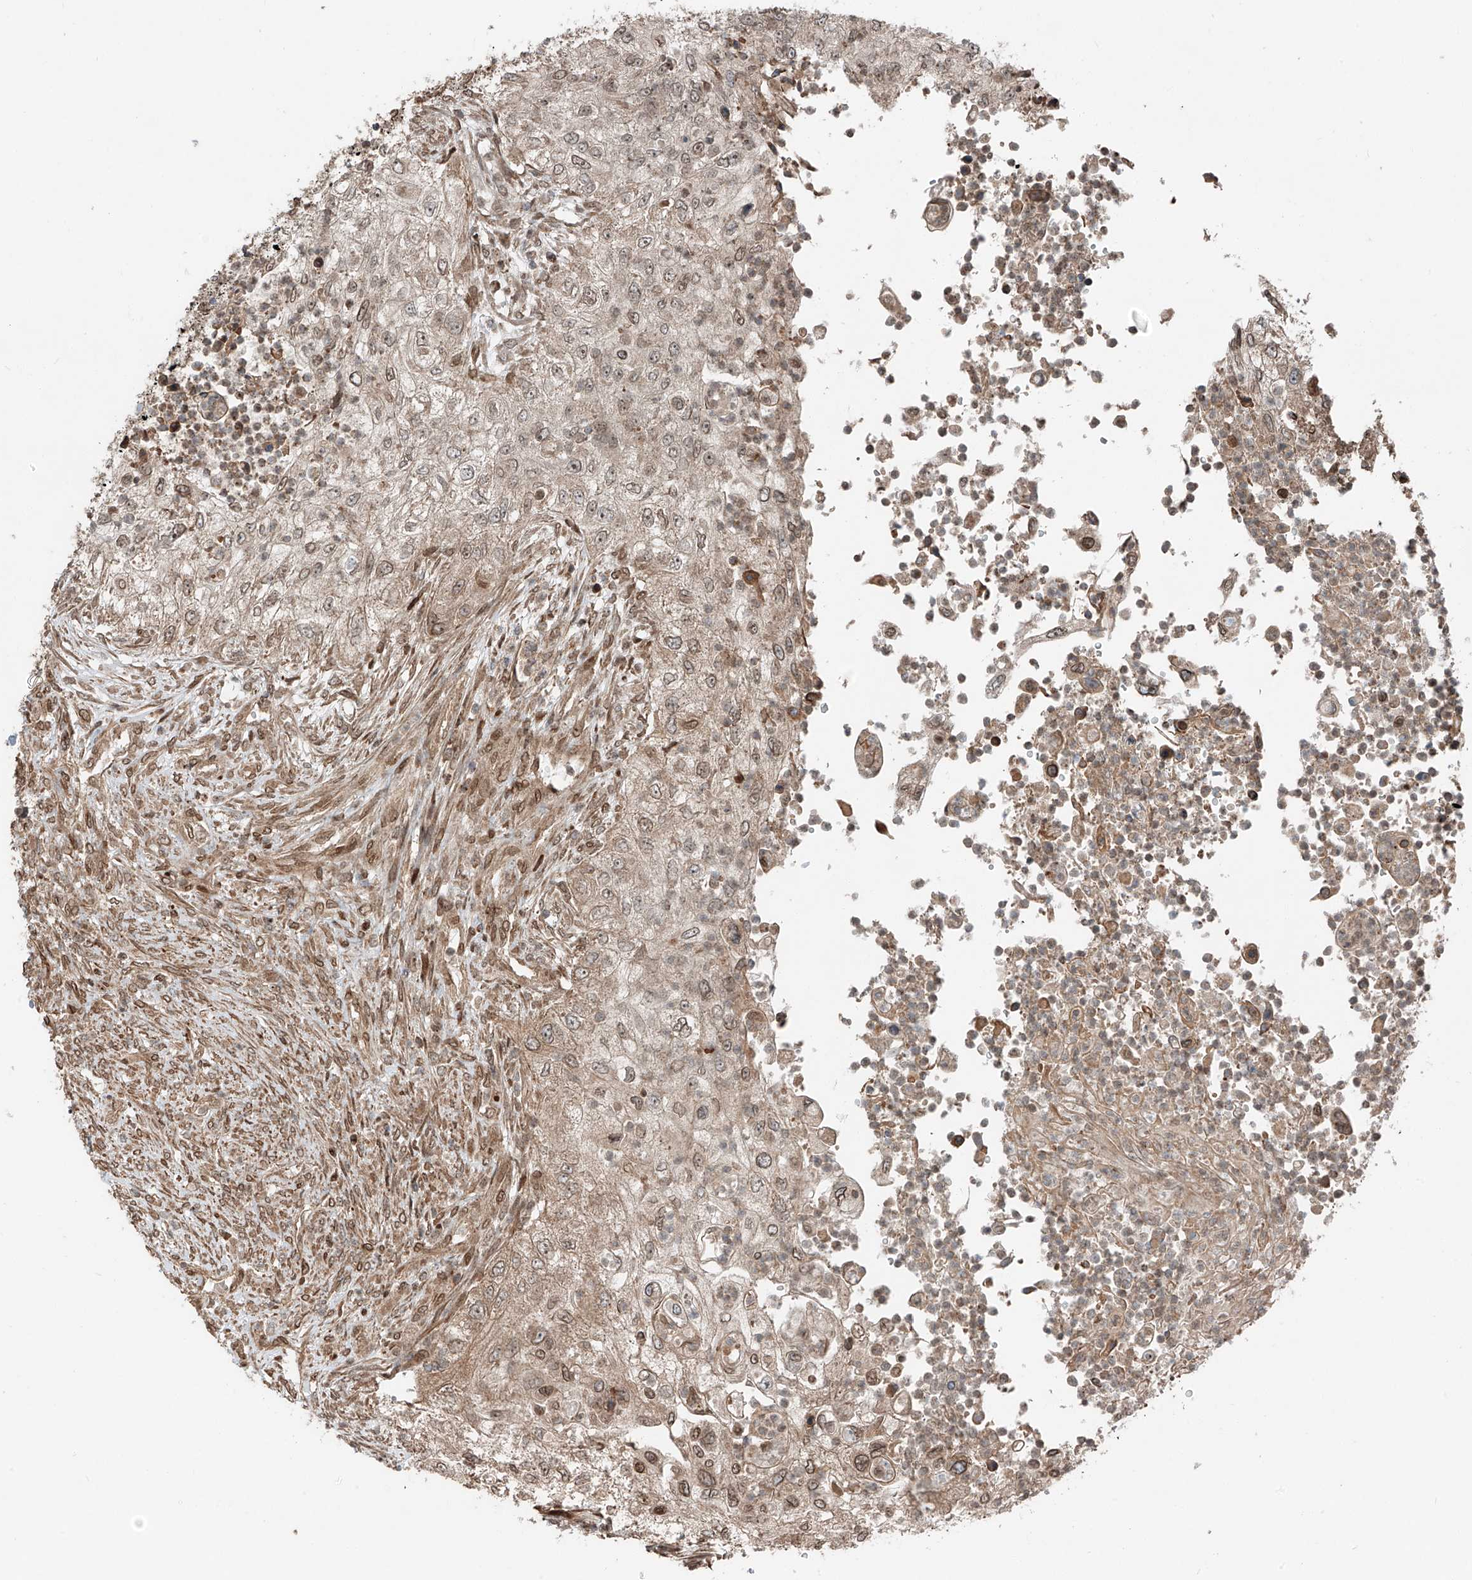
{"staining": {"intensity": "weak", "quantity": "25%-75%", "location": "cytoplasmic/membranous,nuclear"}, "tissue": "urothelial cancer", "cell_type": "Tumor cells", "image_type": "cancer", "snomed": [{"axis": "morphology", "description": "Urothelial carcinoma, High grade"}, {"axis": "topography", "description": "Urinary bladder"}], "caption": "Protein expression analysis of human urothelial cancer reveals weak cytoplasmic/membranous and nuclear positivity in approximately 25%-75% of tumor cells.", "gene": "CEP162", "patient": {"sex": "female", "age": 60}}